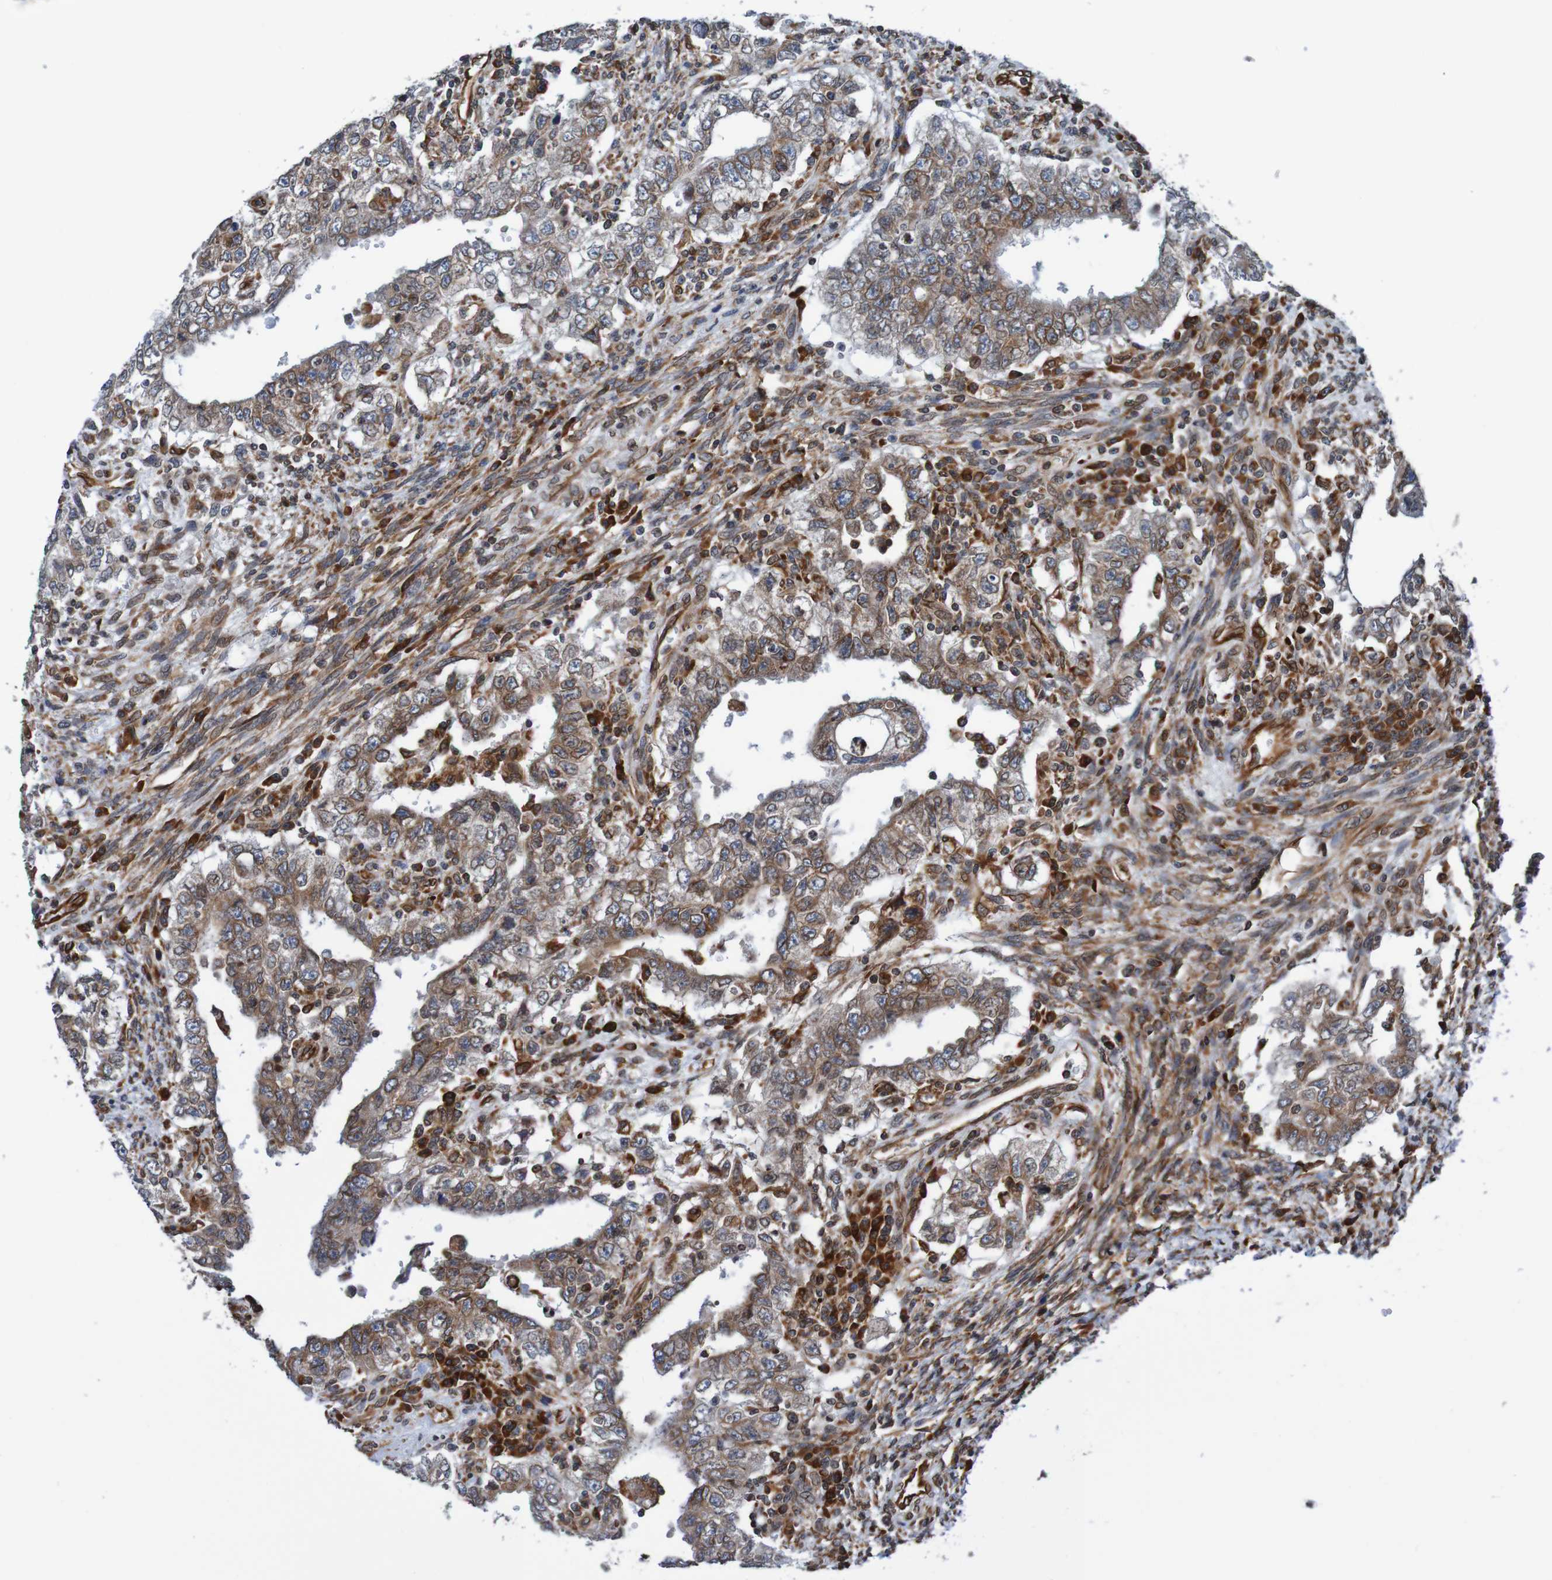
{"staining": {"intensity": "moderate", "quantity": "25%-75%", "location": "cytoplasmic/membranous,nuclear"}, "tissue": "testis cancer", "cell_type": "Tumor cells", "image_type": "cancer", "snomed": [{"axis": "morphology", "description": "Carcinoma, Embryonal, NOS"}, {"axis": "topography", "description": "Testis"}], "caption": "Immunohistochemical staining of human testis embryonal carcinoma exhibits medium levels of moderate cytoplasmic/membranous and nuclear protein expression in approximately 25%-75% of tumor cells.", "gene": "TMEM109", "patient": {"sex": "male", "age": 26}}